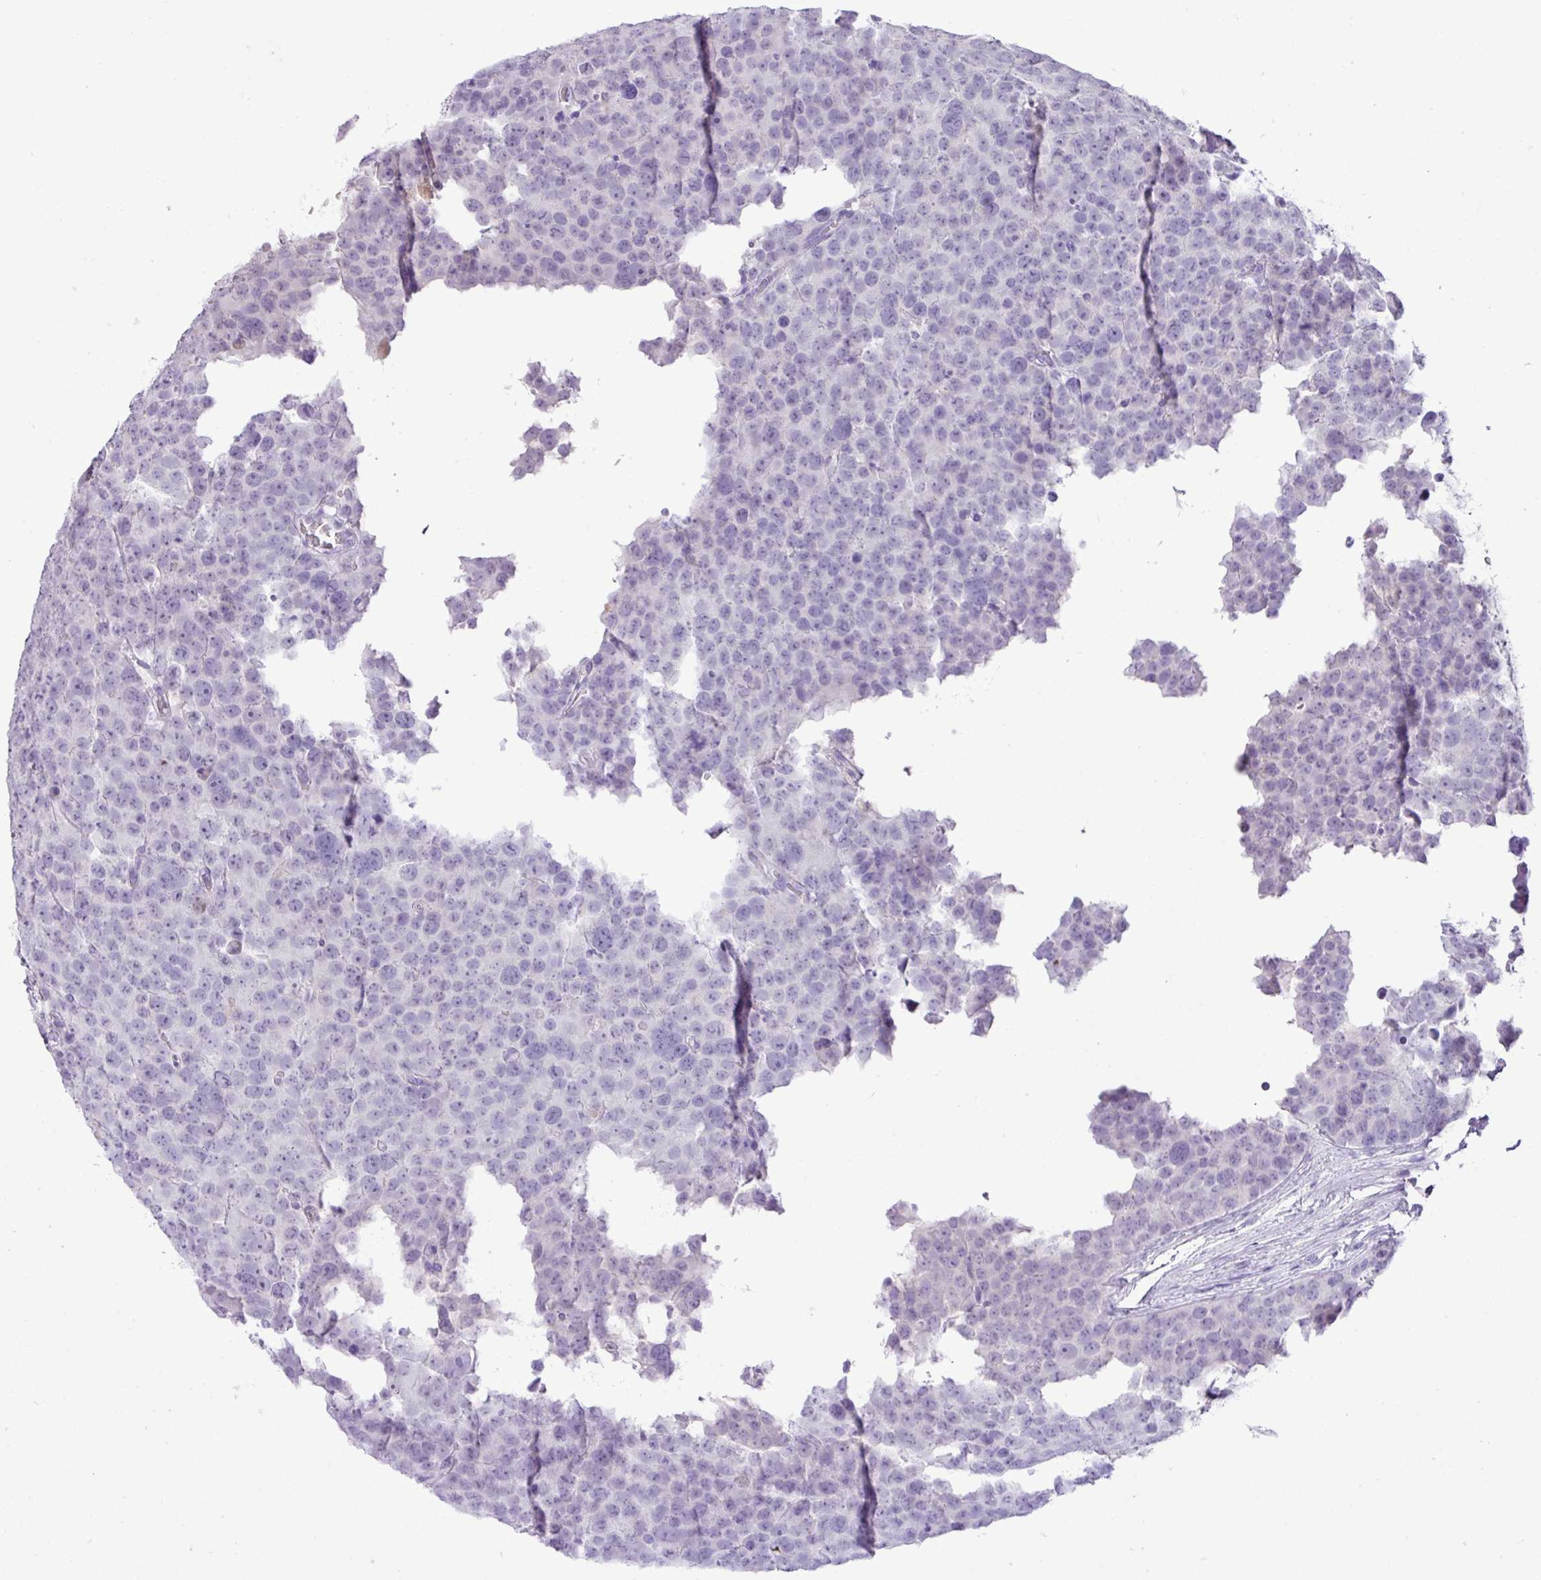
{"staining": {"intensity": "negative", "quantity": "none", "location": "none"}, "tissue": "testis cancer", "cell_type": "Tumor cells", "image_type": "cancer", "snomed": [{"axis": "morphology", "description": "Seminoma, NOS"}, {"axis": "topography", "description": "Testis"}], "caption": "An immunohistochemistry histopathology image of seminoma (testis) is shown. There is no staining in tumor cells of seminoma (testis).", "gene": "HTR3E", "patient": {"sex": "male", "age": 71}}